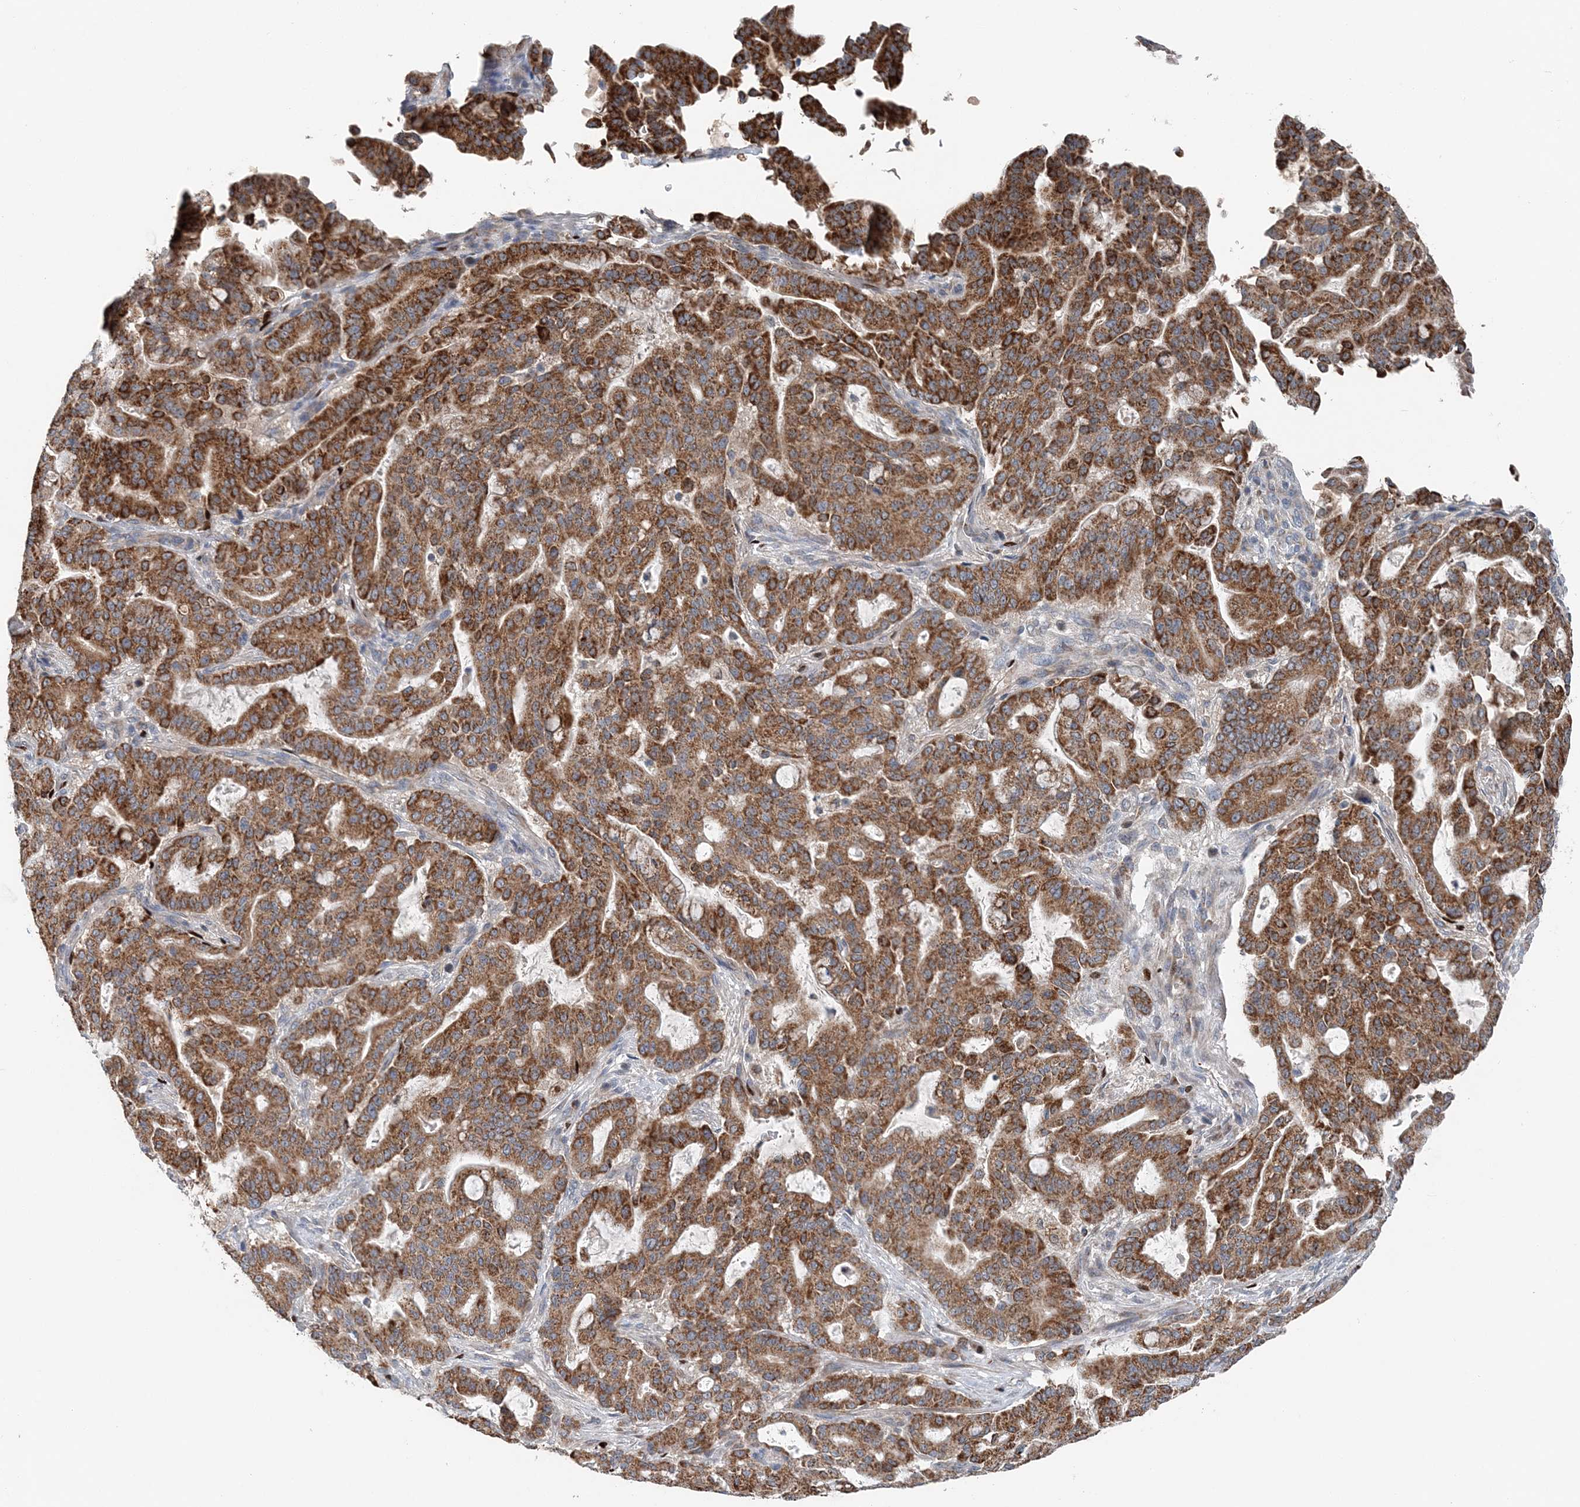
{"staining": {"intensity": "strong", "quantity": ">75%", "location": "cytoplasmic/membranous"}, "tissue": "pancreatic cancer", "cell_type": "Tumor cells", "image_type": "cancer", "snomed": [{"axis": "morphology", "description": "Adenocarcinoma, NOS"}, {"axis": "topography", "description": "Pancreas"}], "caption": "This histopathology image reveals immunohistochemistry staining of pancreatic cancer (adenocarcinoma), with high strong cytoplasmic/membranous positivity in about >75% of tumor cells.", "gene": "SPRY2", "patient": {"sex": "male", "age": 63}}